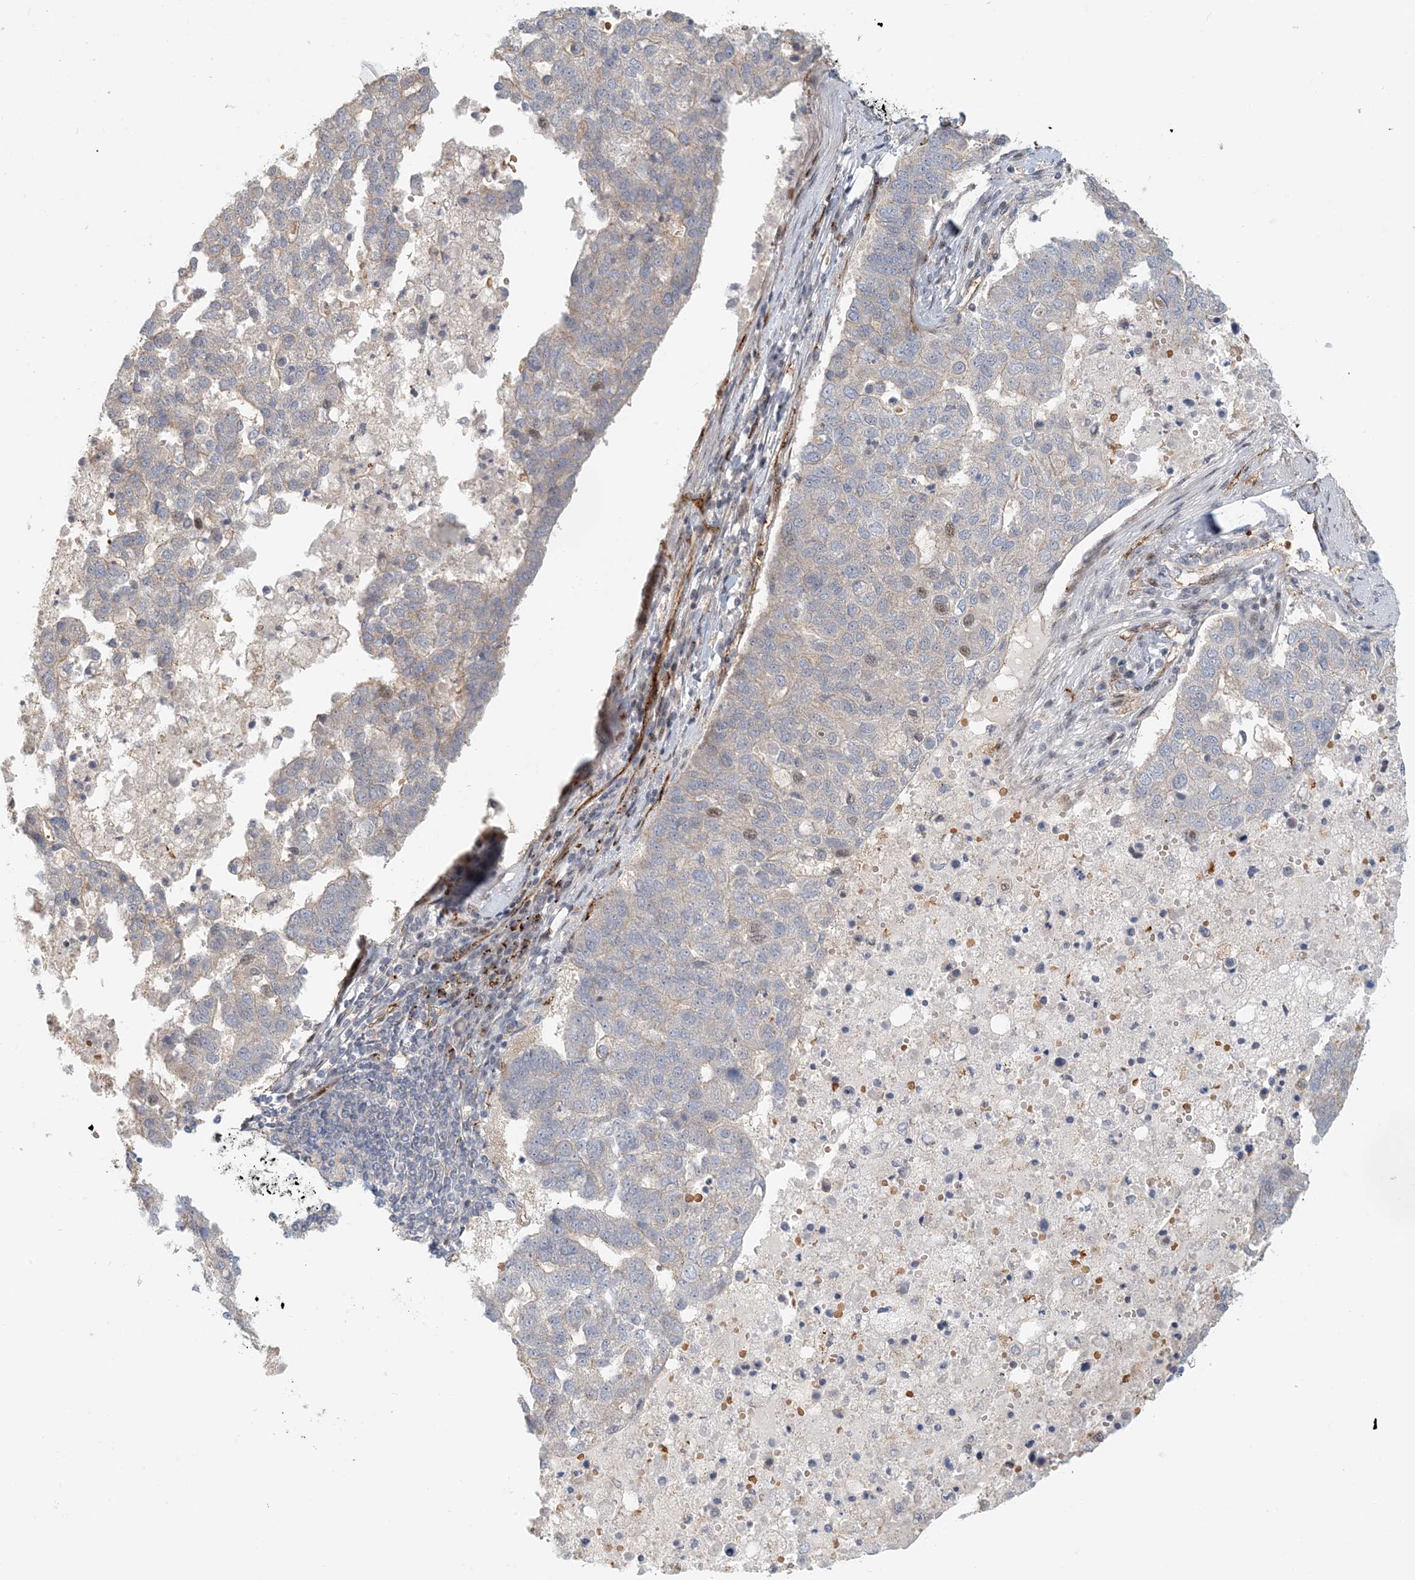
{"staining": {"intensity": "weak", "quantity": "<25%", "location": "nuclear"}, "tissue": "pancreatic cancer", "cell_type": "Tumor cells", "image_type": "cancer", "snomed": [{"axis": "morphology", "description": "Adenocarcinoma, NOS"}, {"axis": "topography", "description": "Pancreas"}], "caption": "Immunohistochemistry (IHC) micrograph of human pancreatic adenocarcinoma stained for a protein (brown), which reveals no staining in tumor cells.", "gene": "MAPKBP1", "patient": {"sex": "female", "age": 61}}